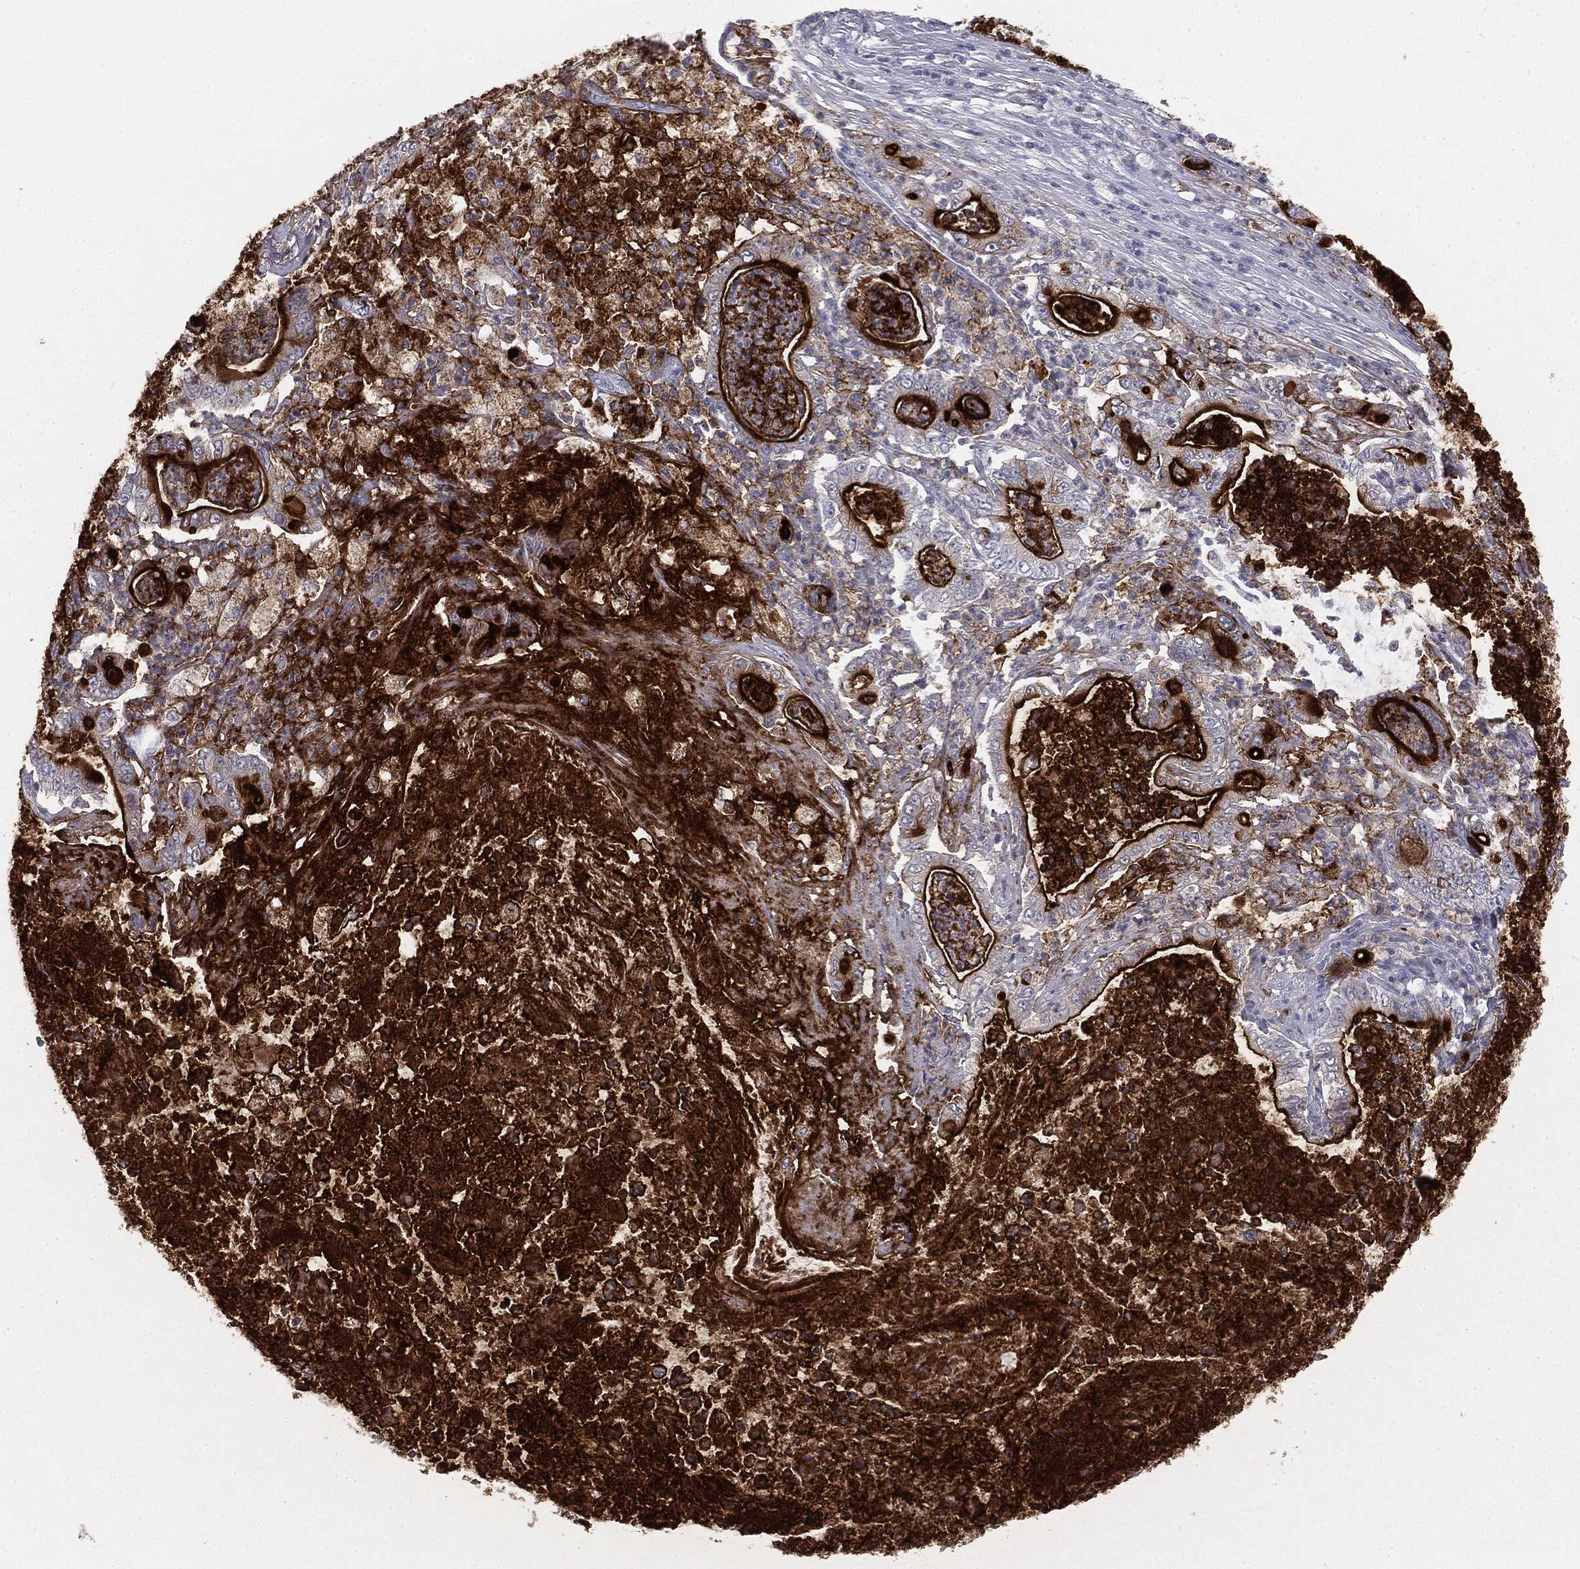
{"staining": {"intensity": "strong", "quantity": "25%-75%", "location": "cytoplasmic/membranous"}, "tissue": "pancreatic cancer", "cell_type": "Tumor cells", "image_type": "cancer", "snomed": [{"axis": "morphology", "description": "Adenocarcinoma, NOS"}, {"axis": "topography", "description": "Pancreas"}], "caption": "About 25%-75% of tumor cells in human pancreatic cancer exhibit strong cytoplasmic/membranous protein positivity as visualized by brown immunohistochemical staining.", "gene": "MUC1", "patient": {"sex": "male", "age": 71}}